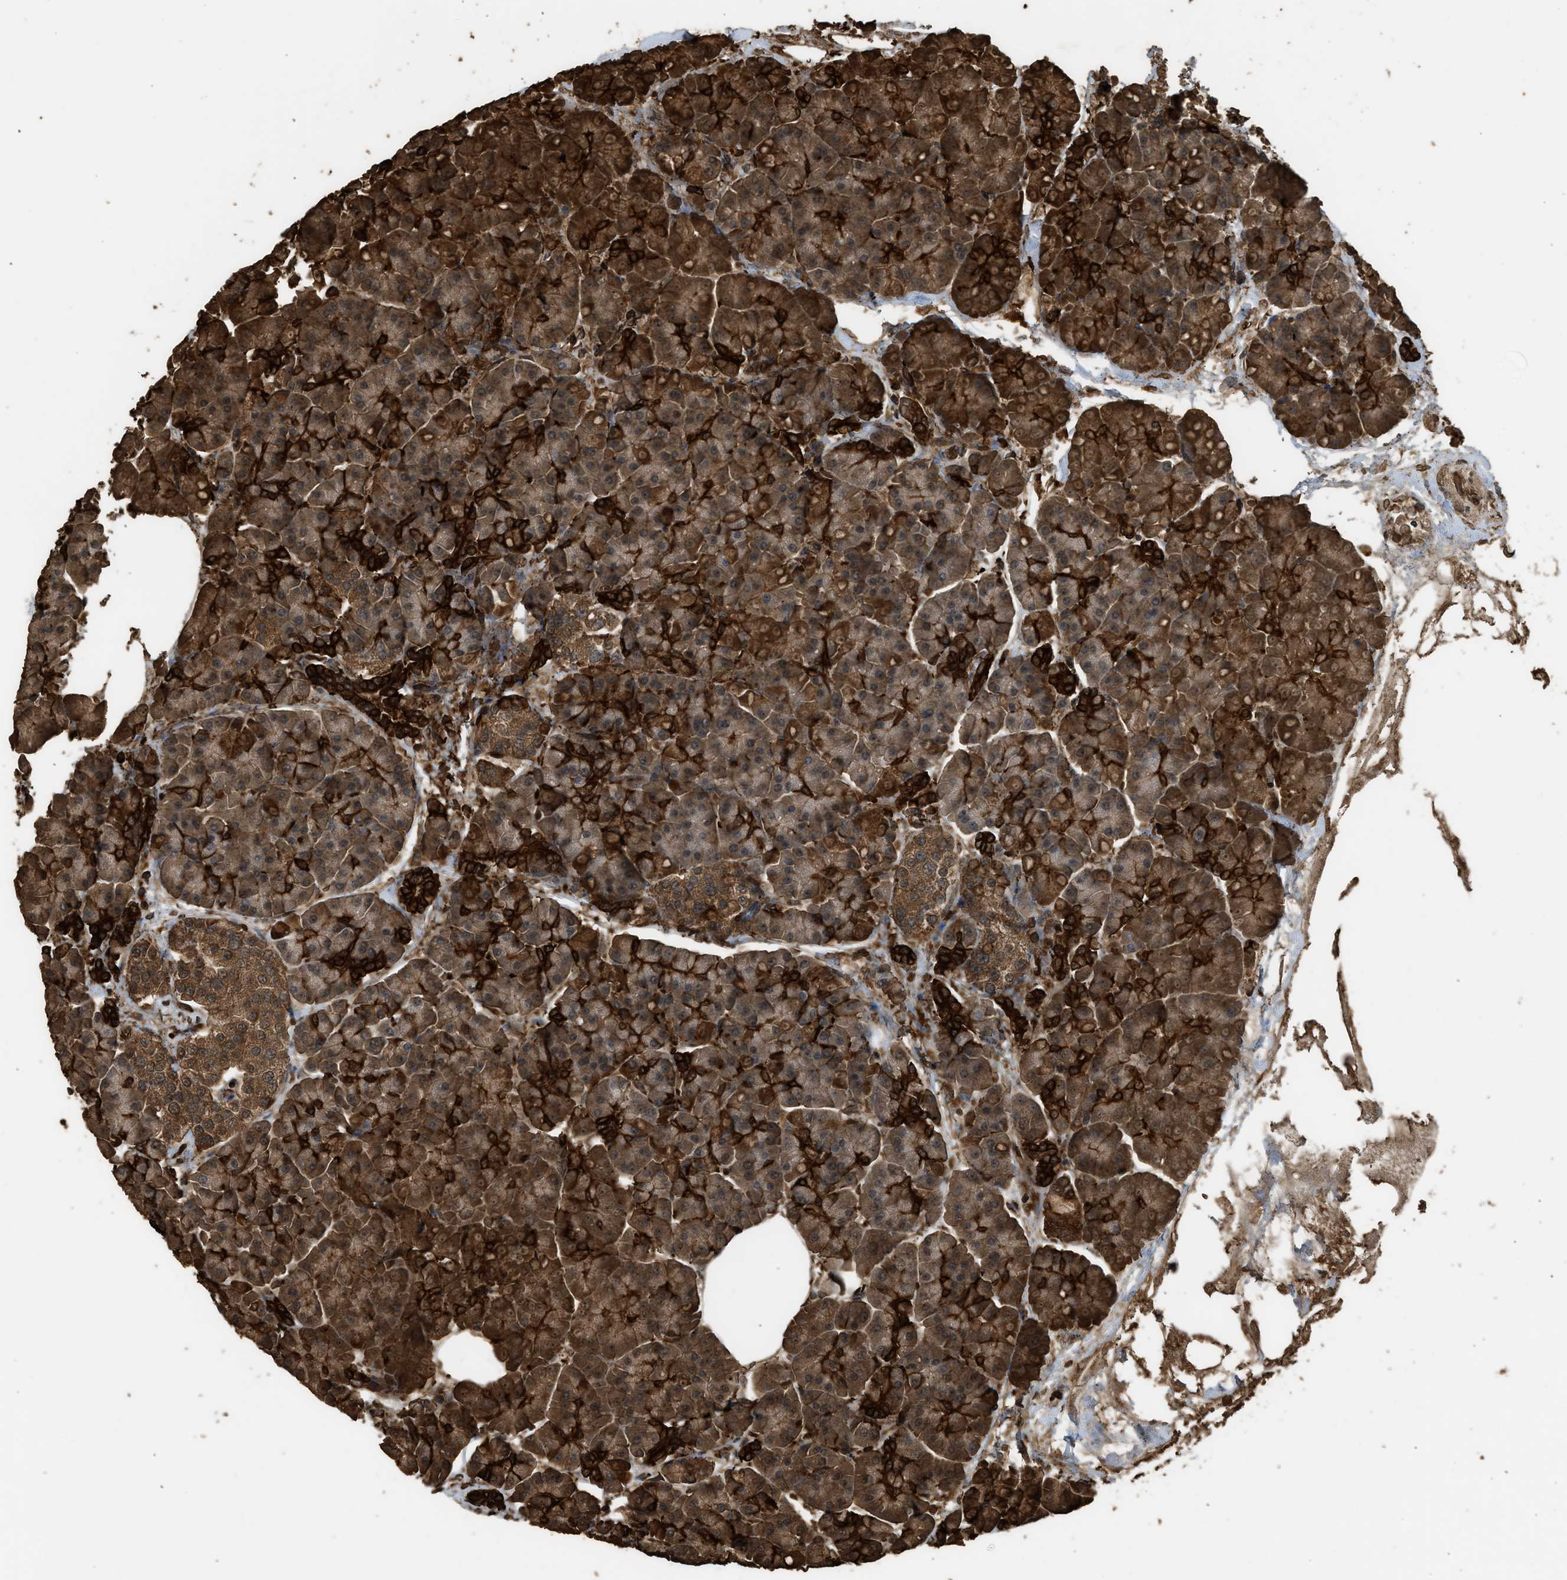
{"staining": {"intensity": "strong", "quantity": ">75%", "location": "cytoplasmic/membranous"}, "tissue": "pancreas", "cell_type": "Exocrine glandular cells", "image_type": "normal", "snomed": [{"axis": "morphology", "description": "Normal tissue, NOS"}, {"axis": "topography", "description": "Pancreas"}], "caption": "Immunohistochemical staining of unremarkable human pancreas exhibits high levels of strong cytoplasmic/membranous staining in about >75% of exocrine glandular cells. The protein of interest is shown in brown color, while the nuclei are stained blue.", "gene": "MYBL2", "patient": {"sex": "female", "age": 70}}